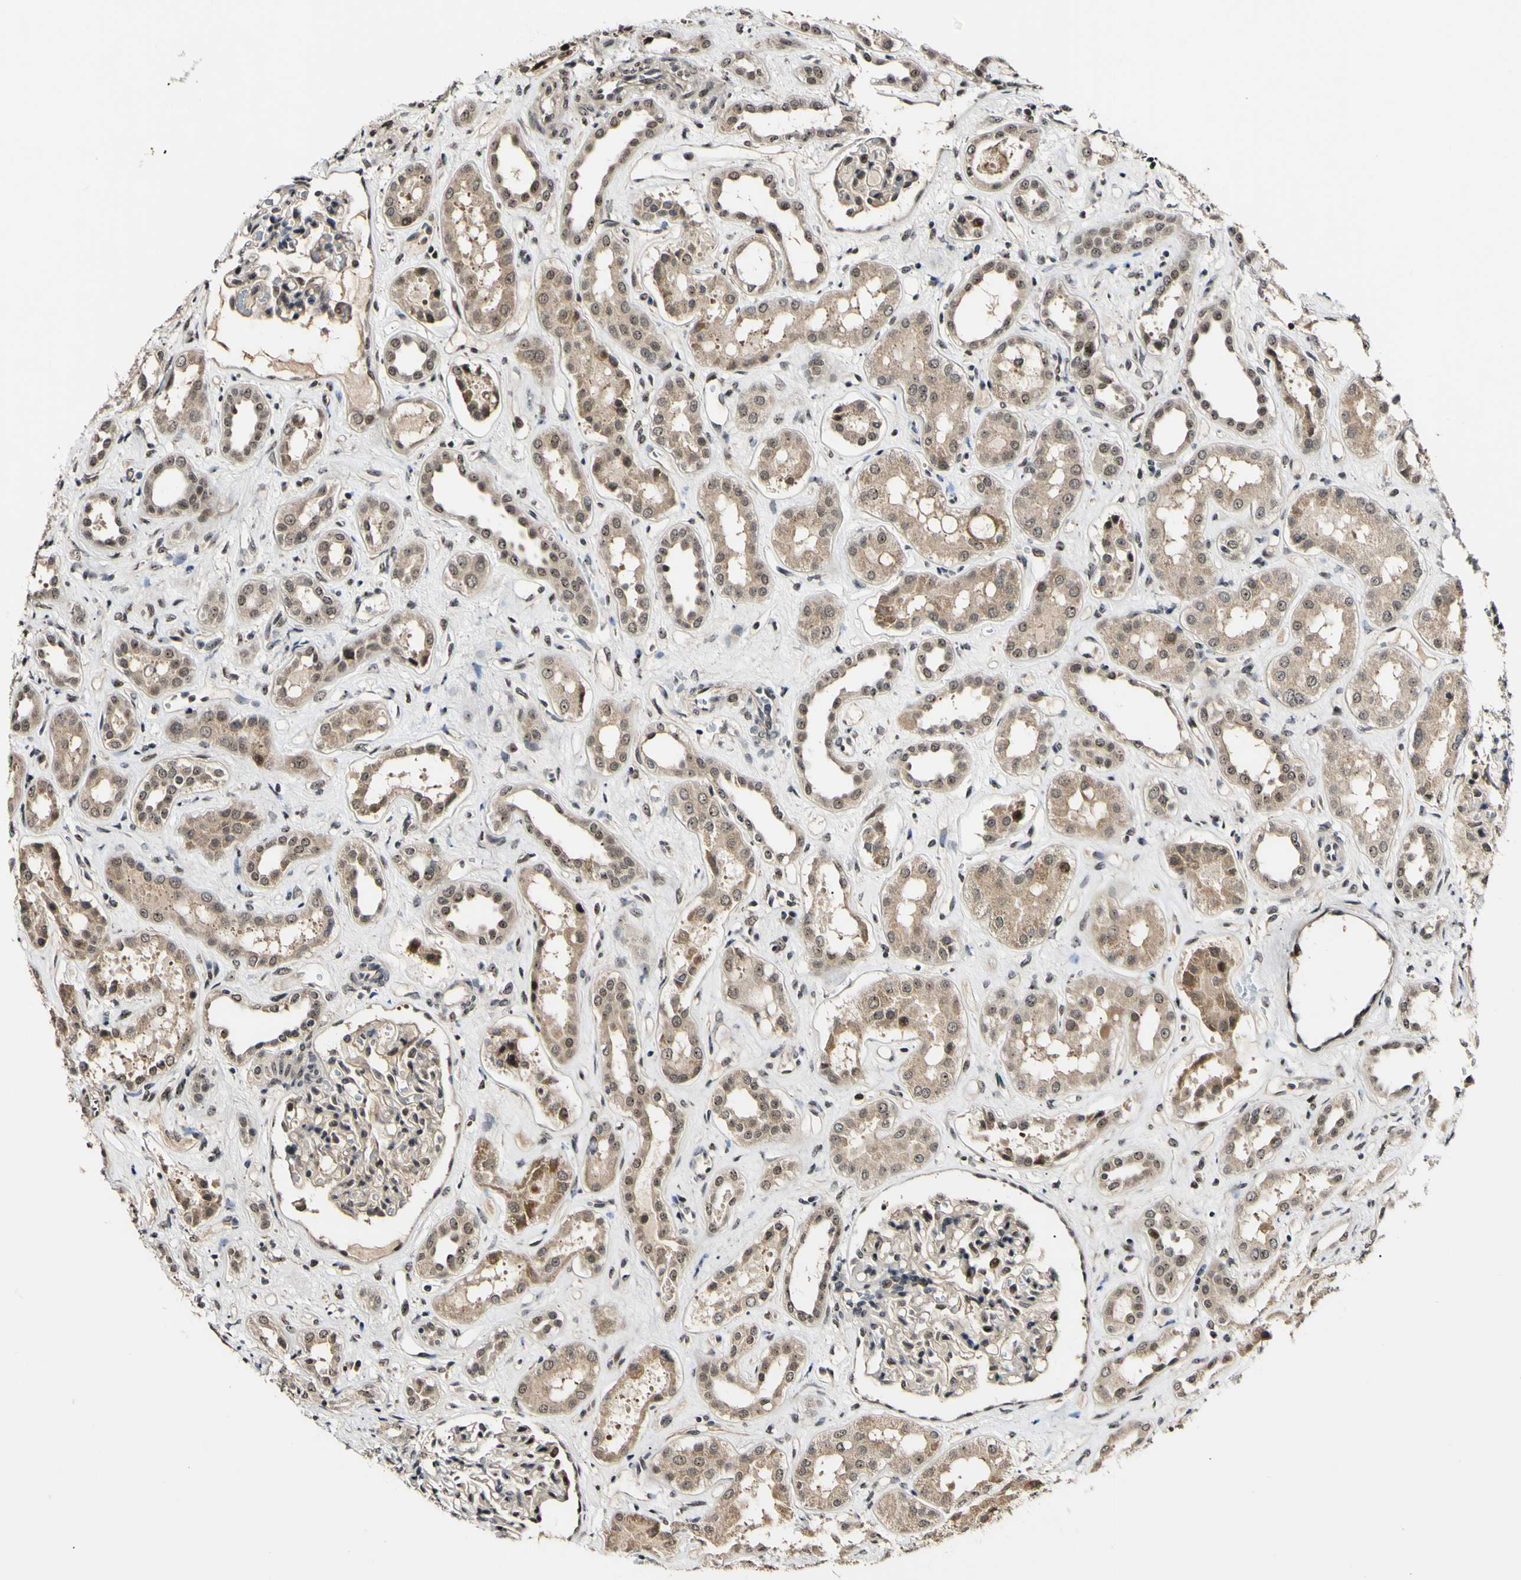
{"staining": {"intensity": "moderate", "quantity": "<25%", "location": "nuclear"}, "tissue": "kidney", "cell_type": "Cells in glomeruli", "image_type": "normal", "snomed": [{"axis": "morphology", "description": "Normal tissue, NOS"}, {"axis": "topography", "description": "Kidney"}], "caption": "Immunohistochemistry image of benign human kidney stained for a protein (brown), which shows low levels of moderate nuclear staining in approximately <25% of cells in glomeruli.", "gene": "POLR2F", "patient": {"sex": "male", "age": 59}}